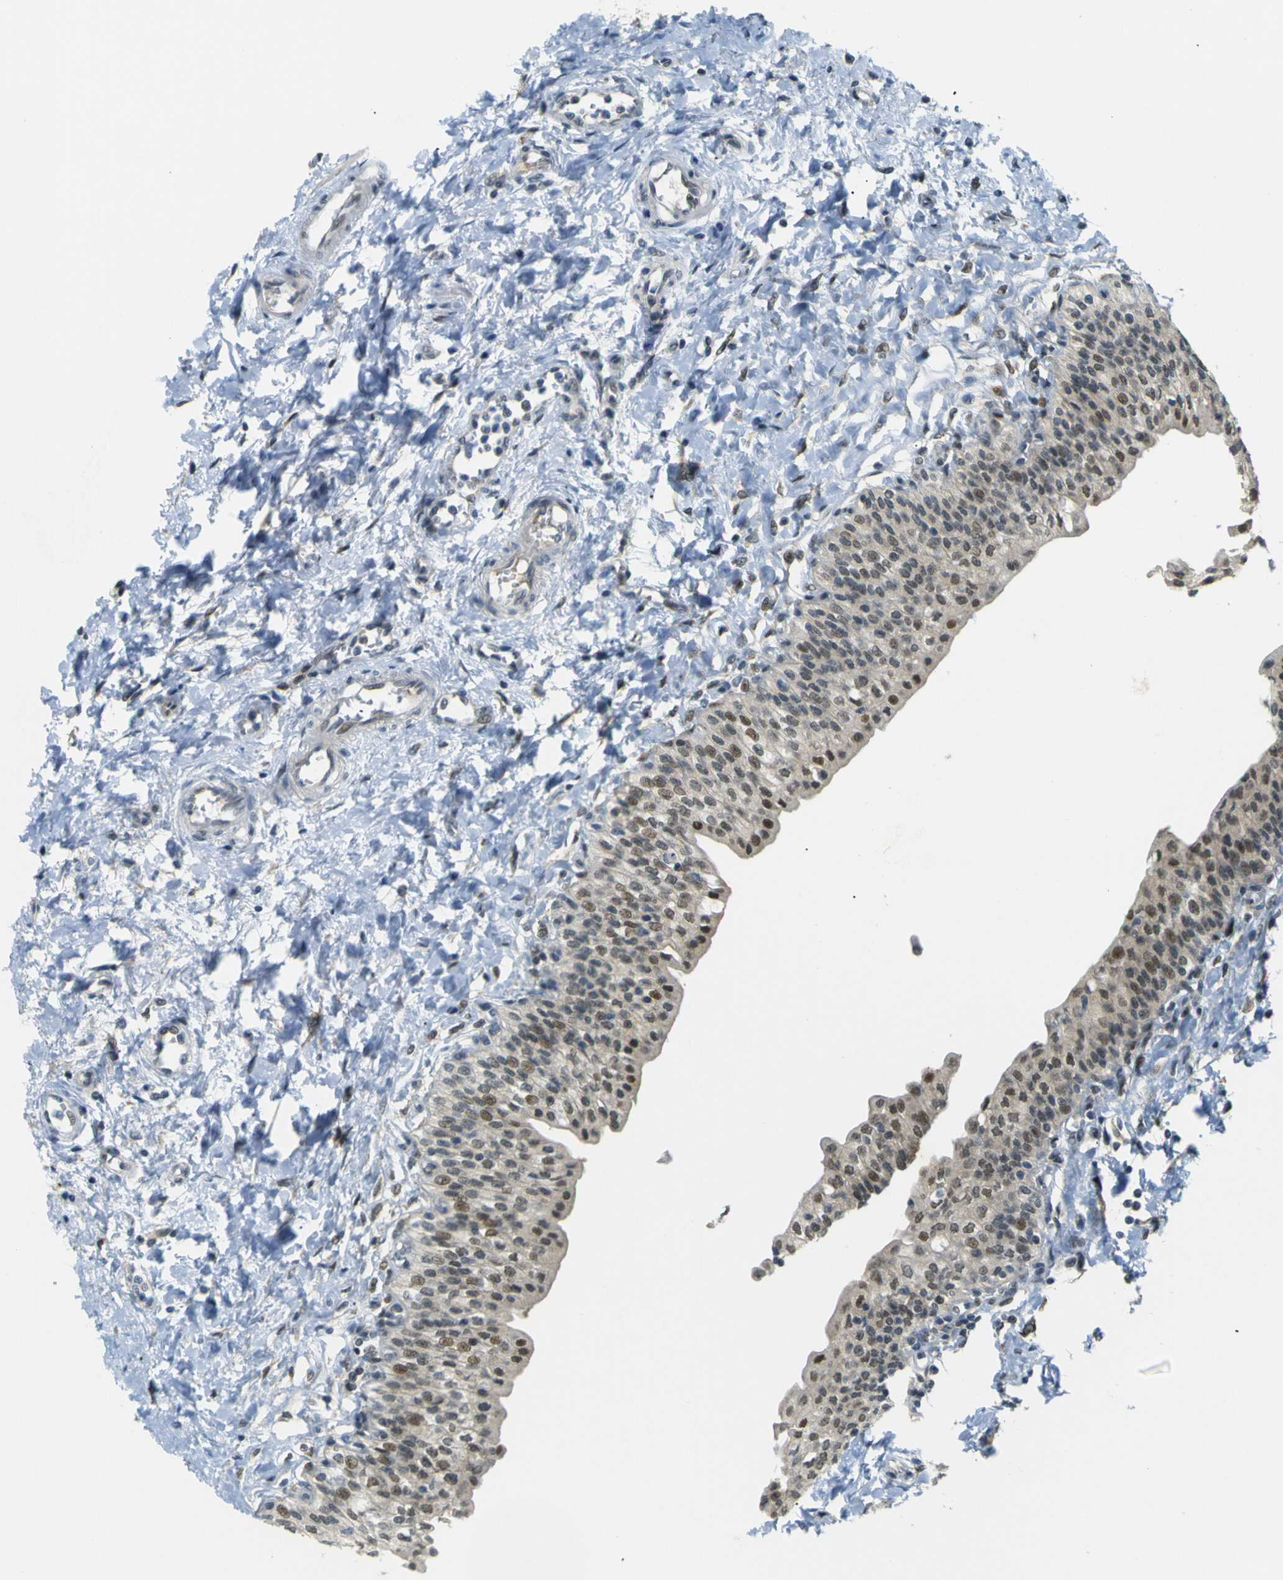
{"staining": {"intensity": "moderate", "quantity": ">75%", "location": "cytoplasmic/membranous,nuclear"}, "tissue": "urinary bladder", "cell_type": "Urothelial cells", "image_type": "normal", "snomed": [{"axis": "morphology", "description": "Normal tissue, NOS"}, {"axis": "topography", "description": "Urinary bladder"}], "caption": "The histopathology image shows a brown stain indicating the presence of a protein in the cytoplasmic/membranous,nuclear of urothelial cells in urinary bladder.", "gene": "SKP1", "patient": {"sex": "male", "age": 55}}